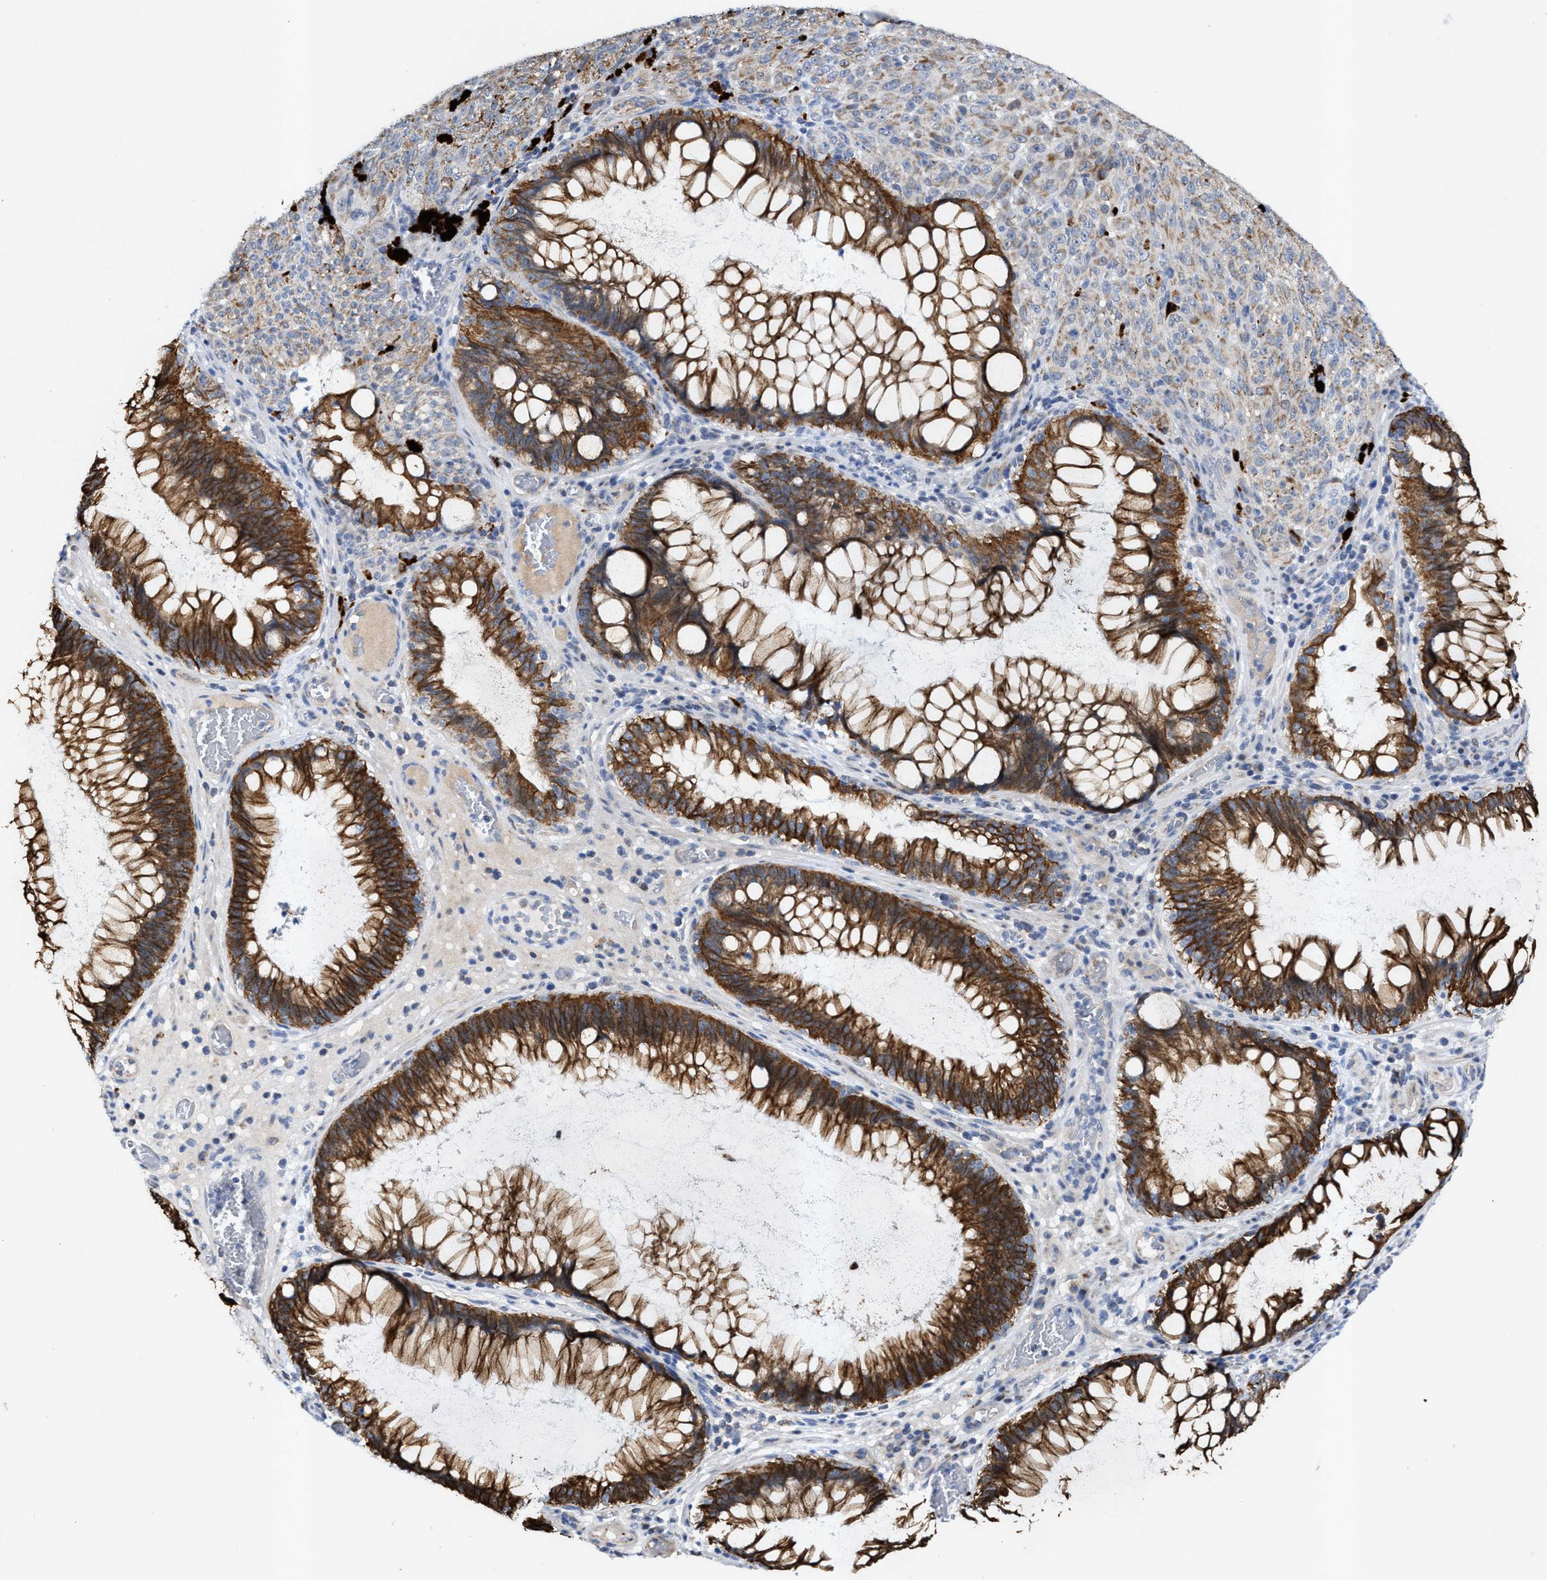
{"staining": {"intensity": "moderate", "quantity": ">75%", "location": "cytoplasmic/membranous"}, "tissue": "melanoma", "cell_type": "Tumor cells", "image_type": "cancer", "snomed": [{"axis": "morphology", "description": "Malignant melanoma, NOS"}, {"axis": "topography", "description": "Rectum"}], "caption": "Malignant melanoma stained with a brown dye demonstrates moderate cytoplasmic/membranous positive expression in approximately >75% of tumor cells.", "gene": "JAG1", "patient": {"sex": "female", "age": 81}}